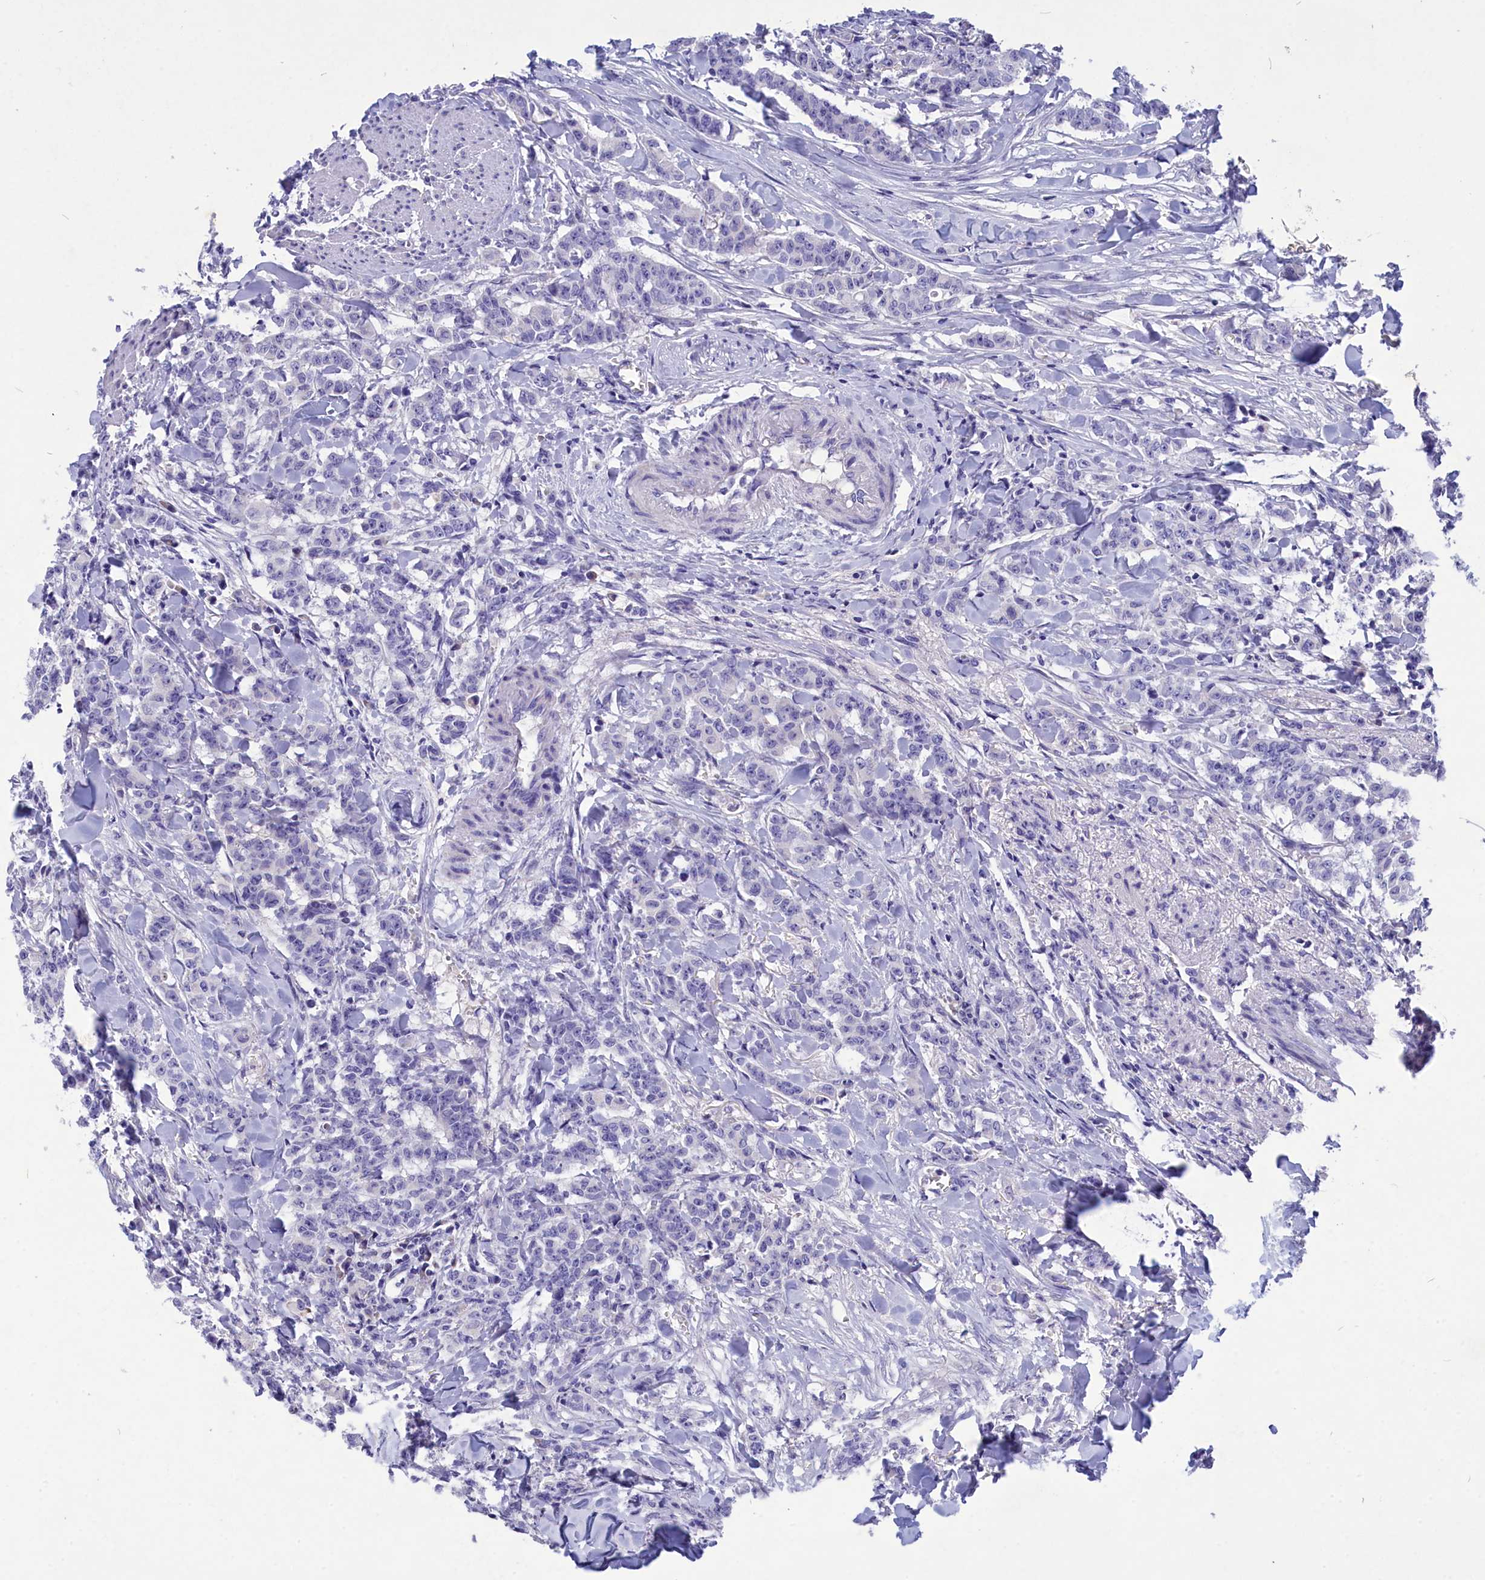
{"staining": {"intensity": "negative", "quantity": "none", "location": "none"}, "tissue": "breast cancer", "cell_type": "Tumor cells", "image_type": "cancer", "snomed": [{"axis": "morphology", "description": "Duct carcinoma"}, {"axis": "topography", "description": "Breast"}], "caption": "This is an immunohistochemistry micrograph of infiltrating ductal carcinoma (breast). There is no staining in tumor cells.", "gene": "DEFB119", "patient": {"sex": "female", "age": 40}}